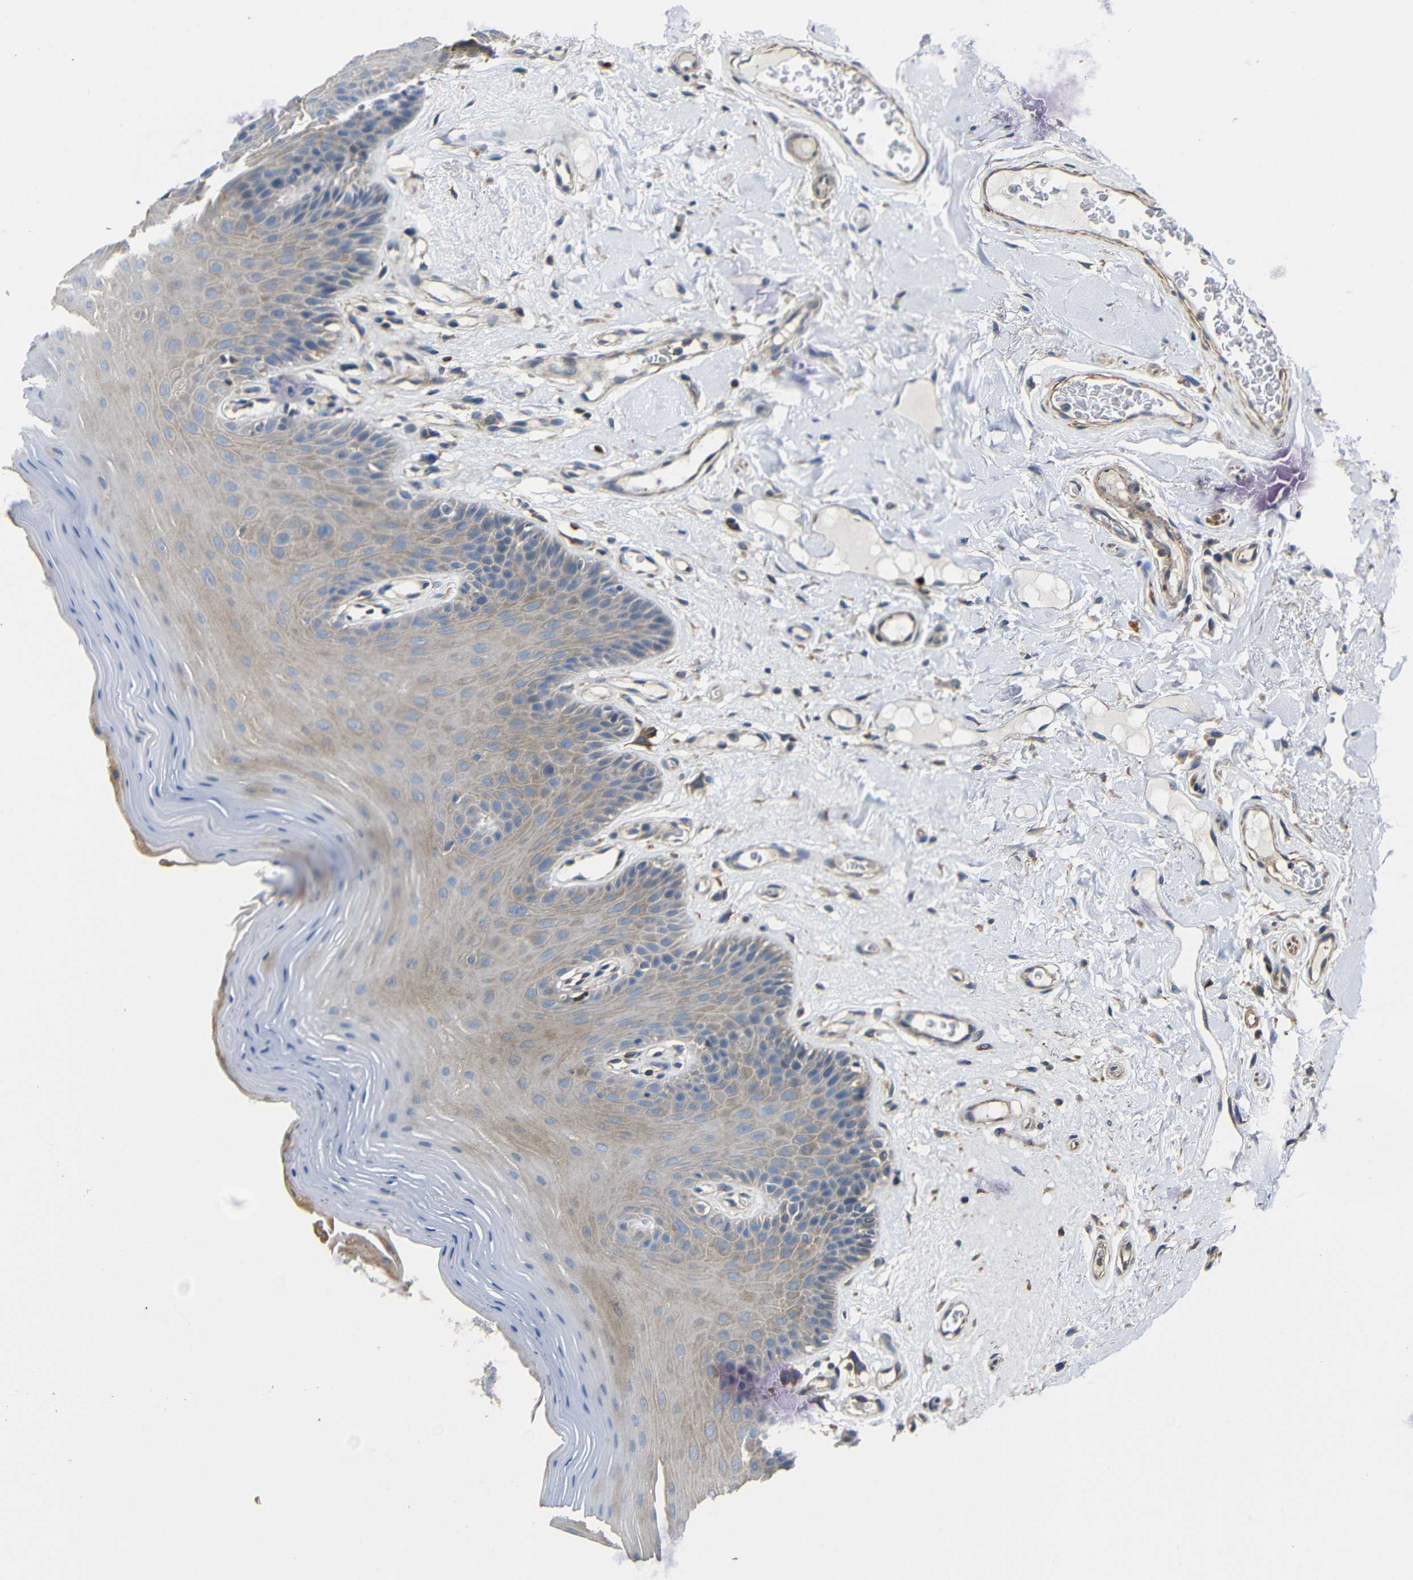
{"staining": {"intensity": "weak", "quantity": "25%-75%", "location": "cytoplasmic/membranous"}, "tissue": "oral mucosa", "cell_type": "Squamous epithelial cells", "image_type": "normal", "snomed": [{"axis": "morphology", "description": "Normal tissue, NOS"}, {"axis": "morphology", "description": "Squamous cell carcinoma, NOS"}, {"axis": "topography", "description": "Skeletal muscle"}, {"axis": "topography", "description": "Adipose tissue"}, {"axis": "topography", "description": "Vascular tissue"}, {"axis": "topography", "description": "Oral tissue"}, {"axis": "topography", "description": "Peripheral nerve tissue"}, {"axis": "topography", "description": "Head-Neck"}], "caption": "This histopathology image reveals unremarkable oral mucosa stained with immunohistochemistry (IHC) to label a protein in brown. The cytoplasmic/membranous of squamous epithelial cells show weak positivity for the protein. Nuclei are counter-stained blue.", "gene": "GDI1", "patient": {"sex": "male", "age": 71}}